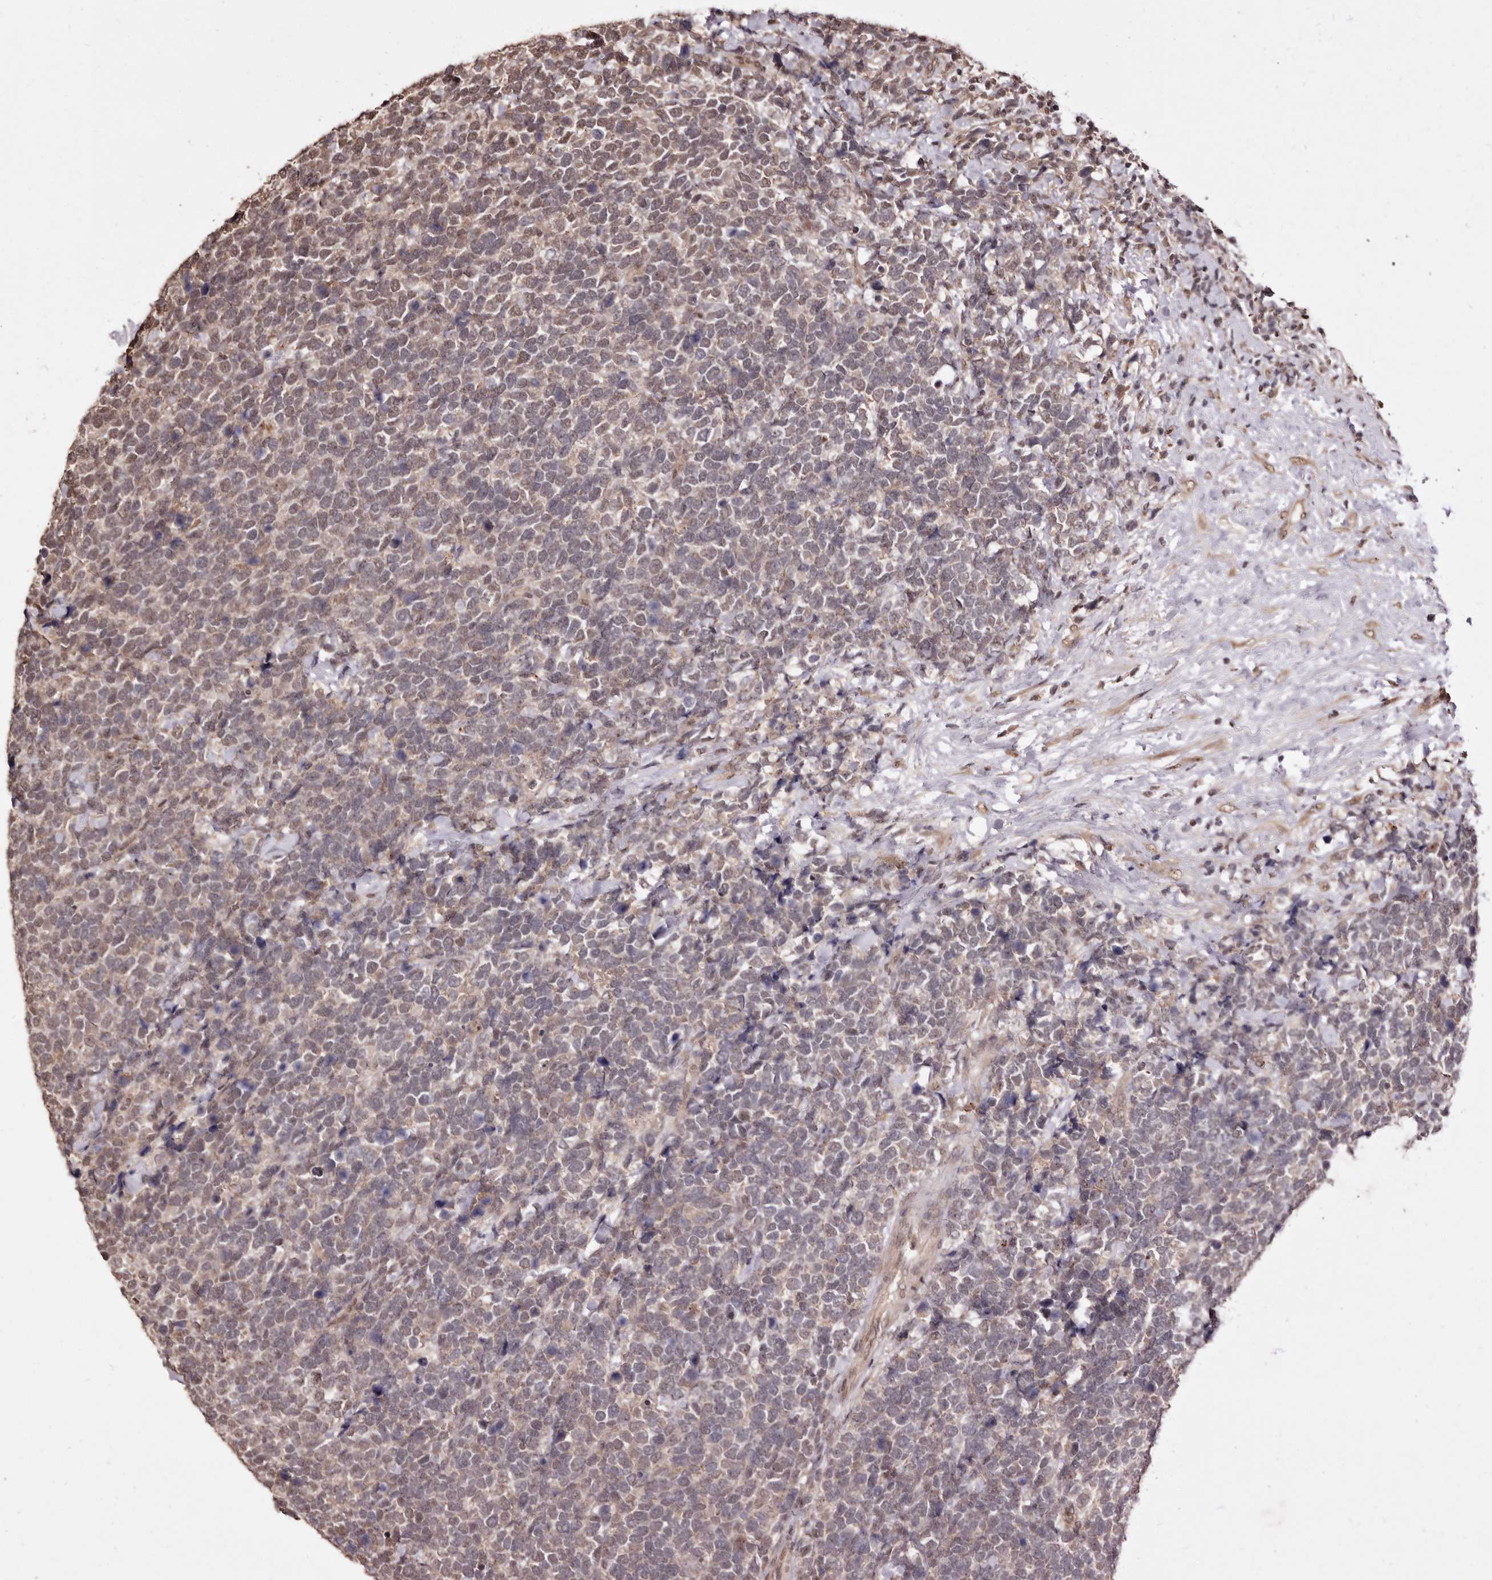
{"staining": {"intensity": "weak", "quantity": ">75%", "location": "cytoplasmic/membranous,nuclear"}, "tissue": "urothelial cancer", "cell_type": "Tumor cells", "image_type": "cancer", "snomed": [{"axis": "morphology", "description": "Urothelial carcinoma, High grade"}, {"axis": "topography", "description": "Urinary bladder"}], "caption": "Tumor cells display low levels of weak cytoplasmic/membranous and nuclear staining in approximately >75% of cells in high-grade urothelial carcinoma.", "gene": "NOTCH1", "patient": {"sex": "female", "age": 82}}